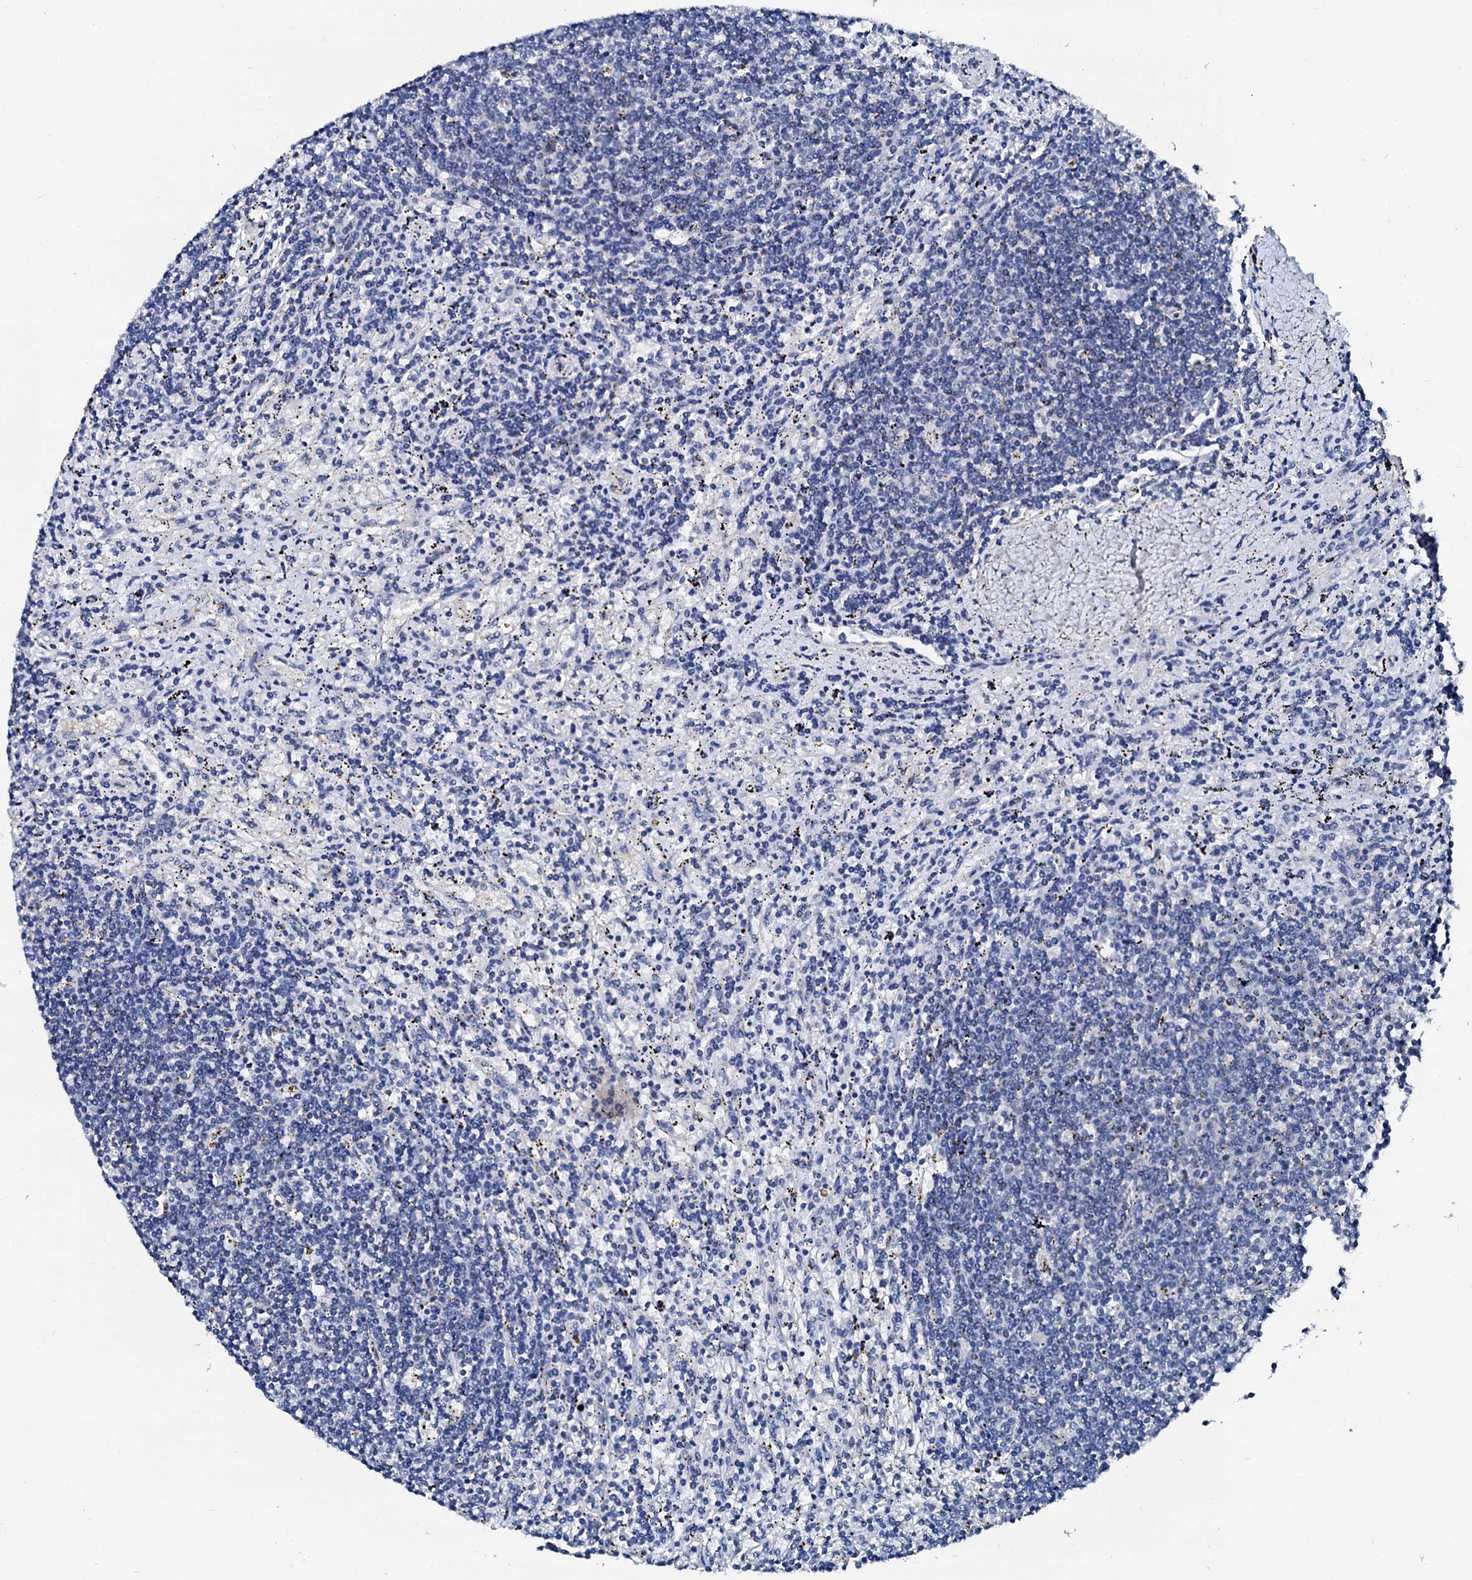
{"staining": {"intensity": "negative", "quantity": "none", "location": "none"}, "tissue": "lymphoma", "cell_type": "Tumor cells", "image_type": "cancer", "snomed": [{"axis": "morphology", "description": "Malignant lymphoma, non-Hodgkin's type, Low grade"}, {"axis": "topography", "description": "Spleen"}], "caption": "Tumor cells are negative for protein expression in human low-grade malignant lymphoma, non-Hodgkin's type. (DAB (3,3'-diaminobenzidine) immunohistochemistry visualized using brightfield microscopy, high magnification).", "gene": "CSN2", "patient": {"sex": "male", "age": 76}}